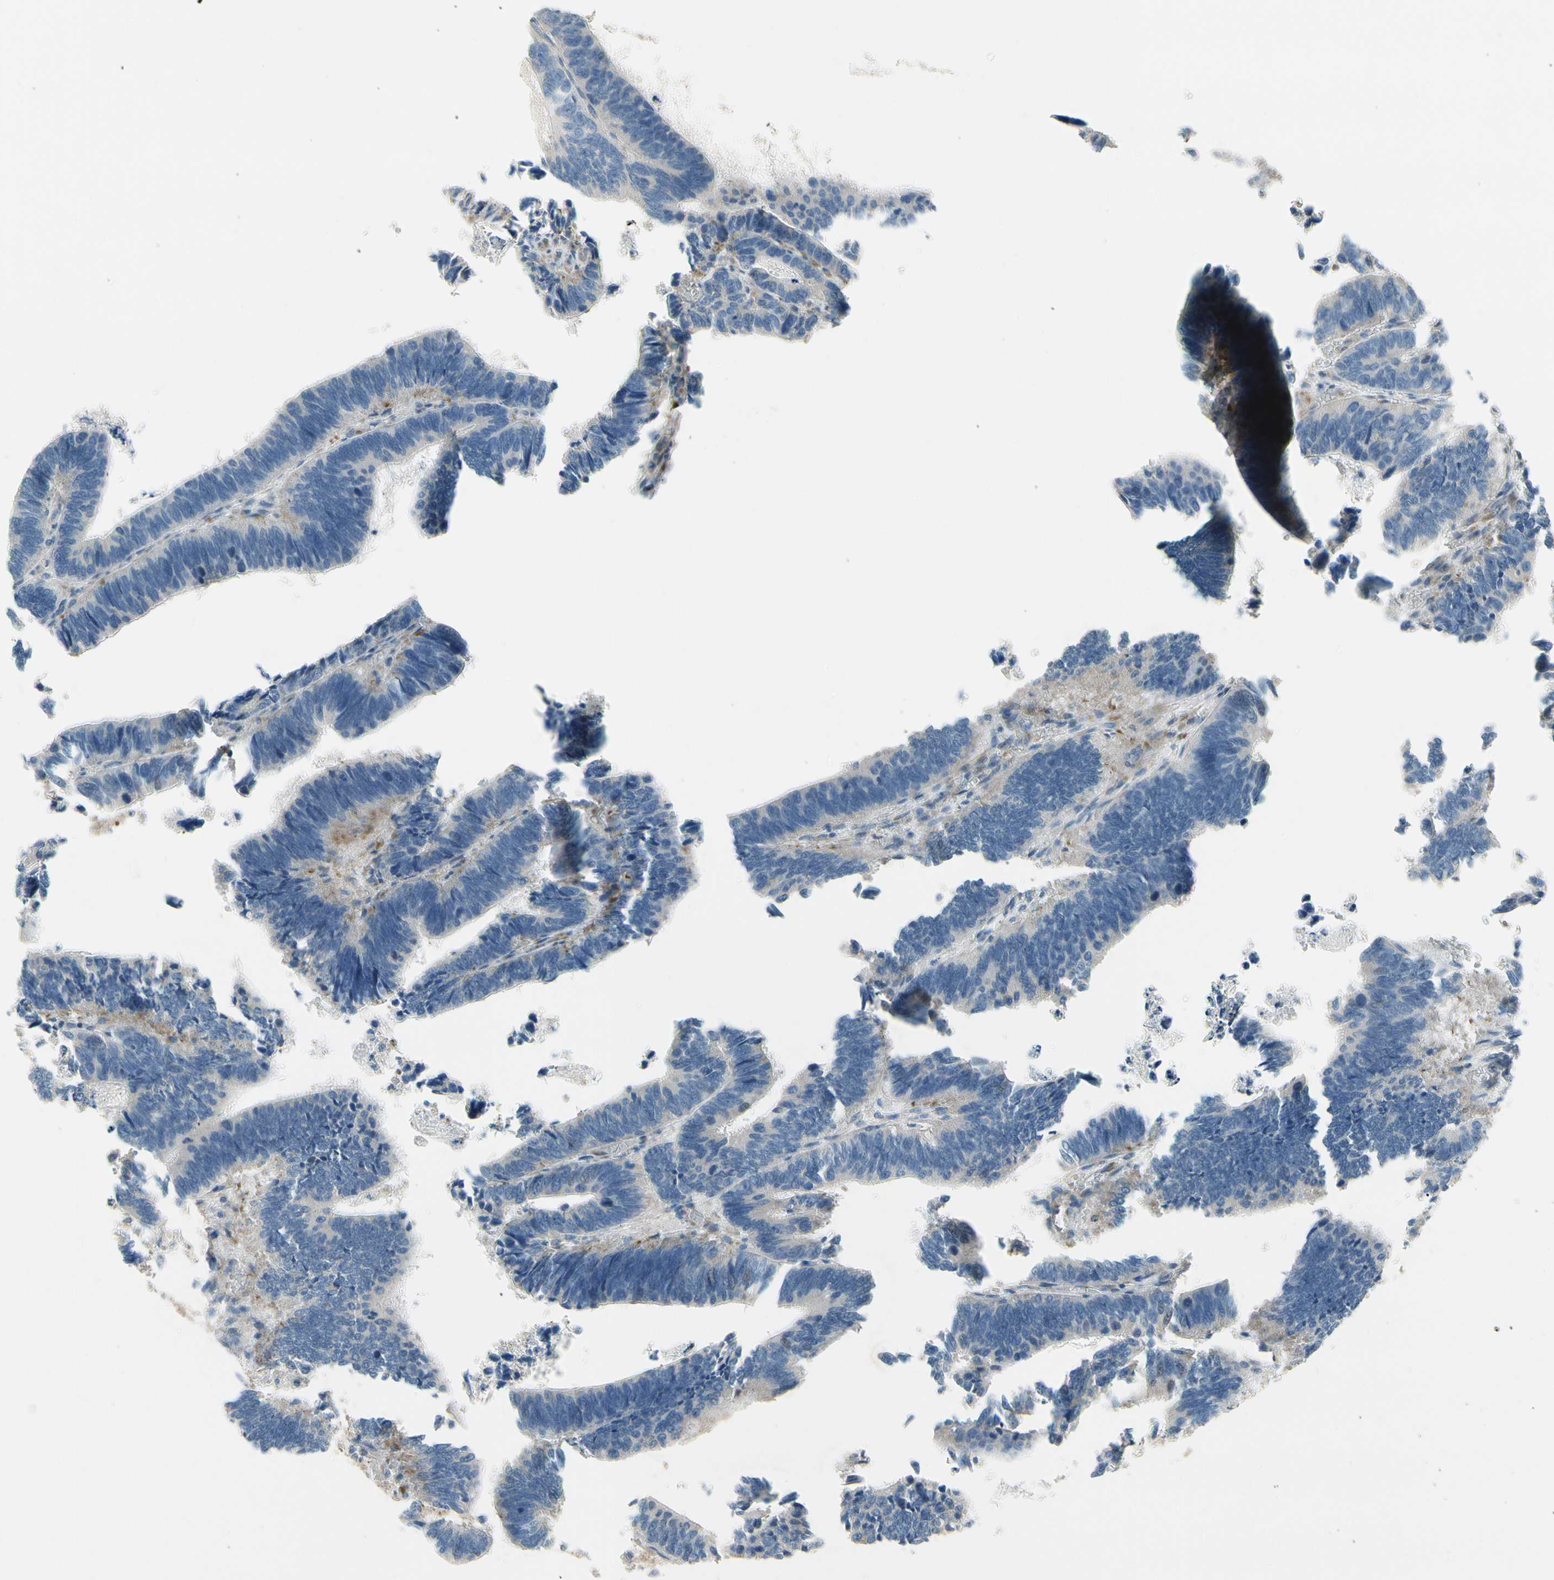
{"staining": {"intensity": "negative", "quantity": "none", "location": "none"}, "tissue": "colorectal cancer", "cell_type": "Tumor cells", "image_type": "cancer", "snomed": [{"axis": "morphology", "description": "Adenocarcinoma, NOS"}, {"axis": "topography", "description": "Colon"}], "caption": "There is no significant positivity in tumor cells of adenocarcinoma (colorectal). The staining was performed using DAB (3,3'-diaminobenzidine) to visualize the protein expression in brown, while the nuclei were stained in blue with hematoxylin (Magnification: 20x).", "gene": "MST1R", "patient": {"sex": "male", "age": 72}}